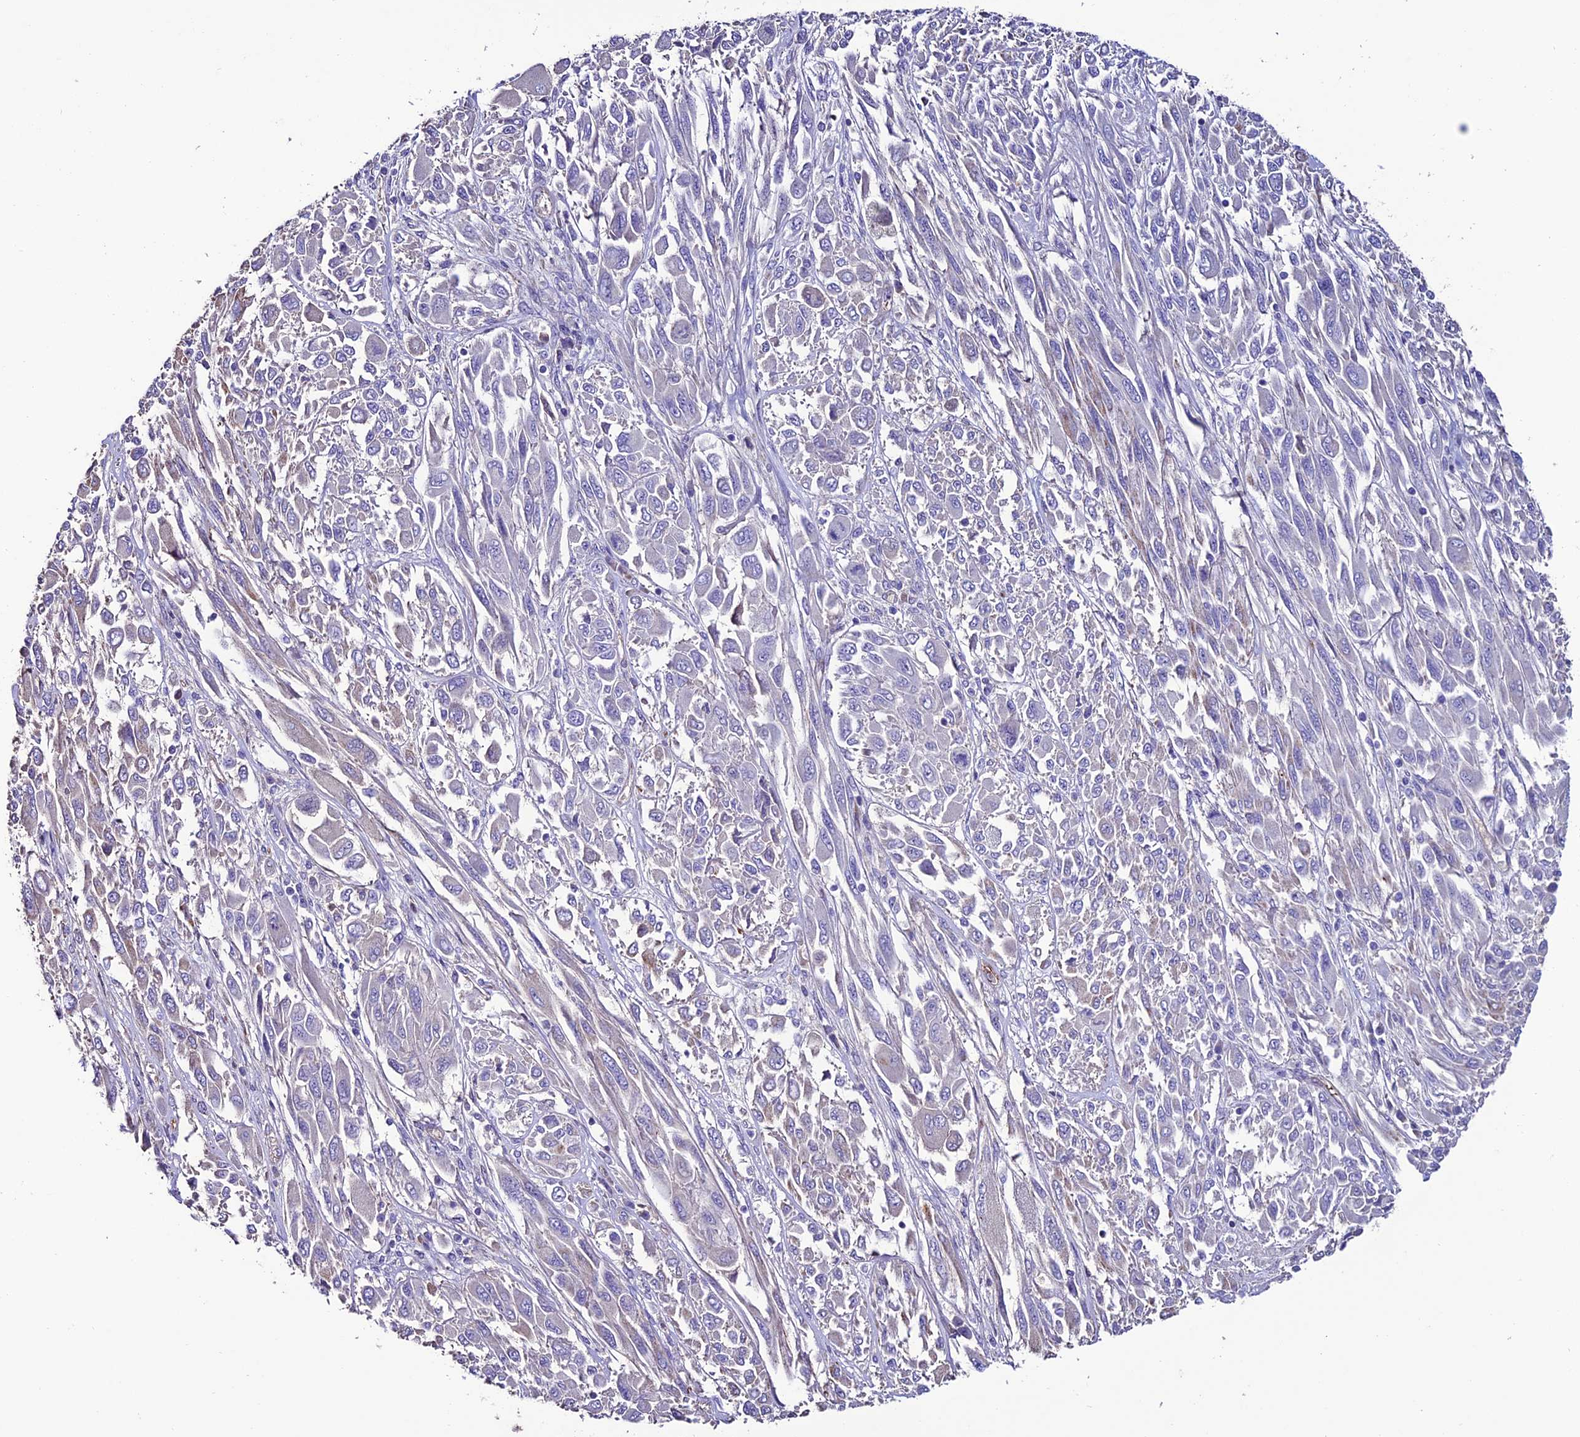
{"staining": {"intensity": "negative", "quantity": "none", "location": "none"}, "tissue": "melanoma", "cell_type": "Tumor cells", "image_type": "cancer", "snomed": [{"axis": "morphology", "description": "Malignant melanoma, NOS"}, {"axis": "topography", "description": "Skin"}], "caption": "Immunohistochemistry (IHC) of human malignant melanoma exhibits no positivity in tumor cells. Nuclei are stained in blue.", "gene": "REX1BD", "patient": {"sex": "female", "age": 91}}